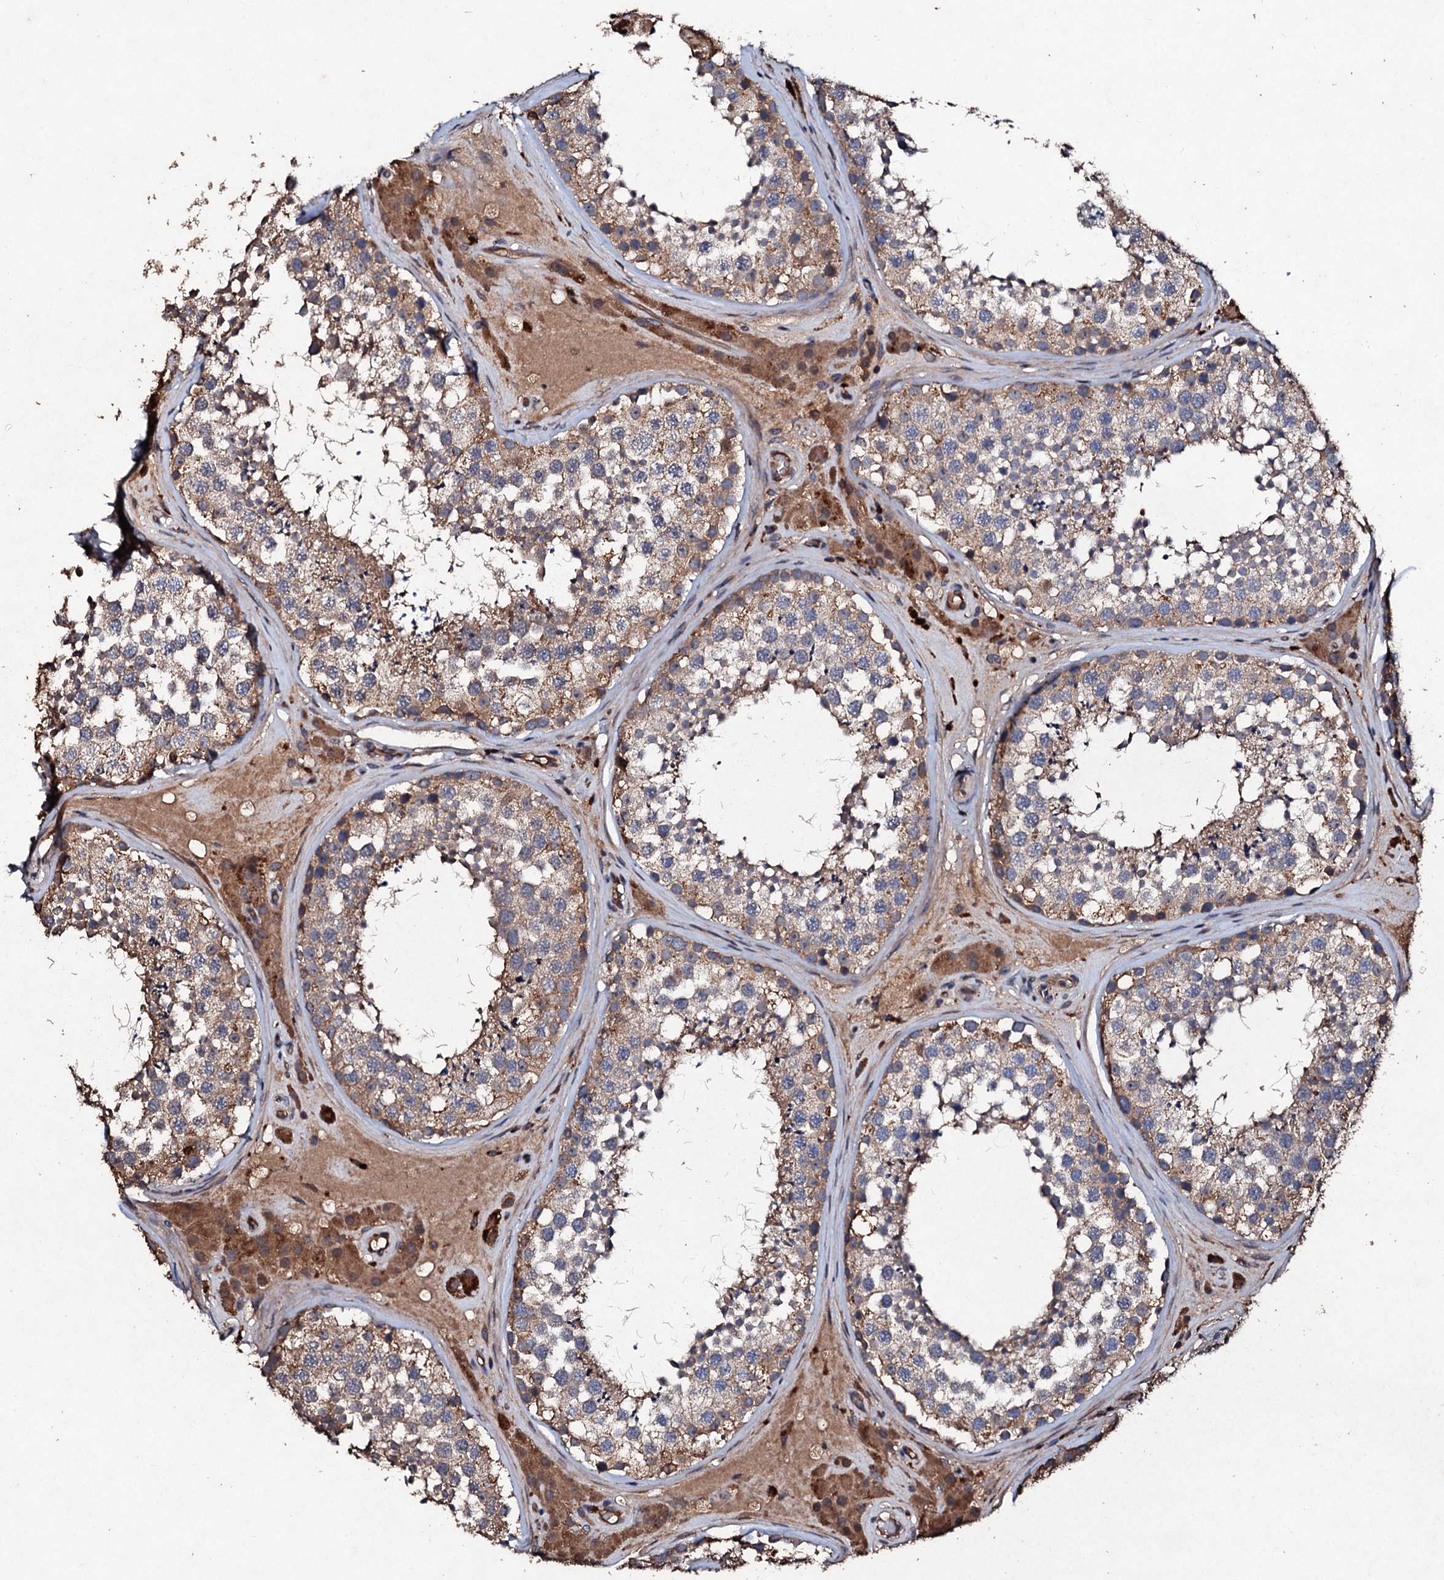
{"staining": {"intensity": "moderate", "quantity": ">75%", "location": "cytoplasmic/membranous"}, "tissue": "testis", "cell_type": "Cells in seminiferous ducts", "image_type": "normal", "snomed": [{"axis": "morphology", "description": "Normal tissue, NOS"}, {"axis": "topography", "description": "Testis"}], "caption": "IHC photomicrograph of normal testis: human testis stained using immunohistochemistry shows medium levels of moderate protein expression localized specifically in the cytoplasmic/membranous of cells in seminiferous ducts, appearing as a cytoplasmic/membranous brown color.", "gene": "KERA", "patient": {"sex": "male", "age": 46}}